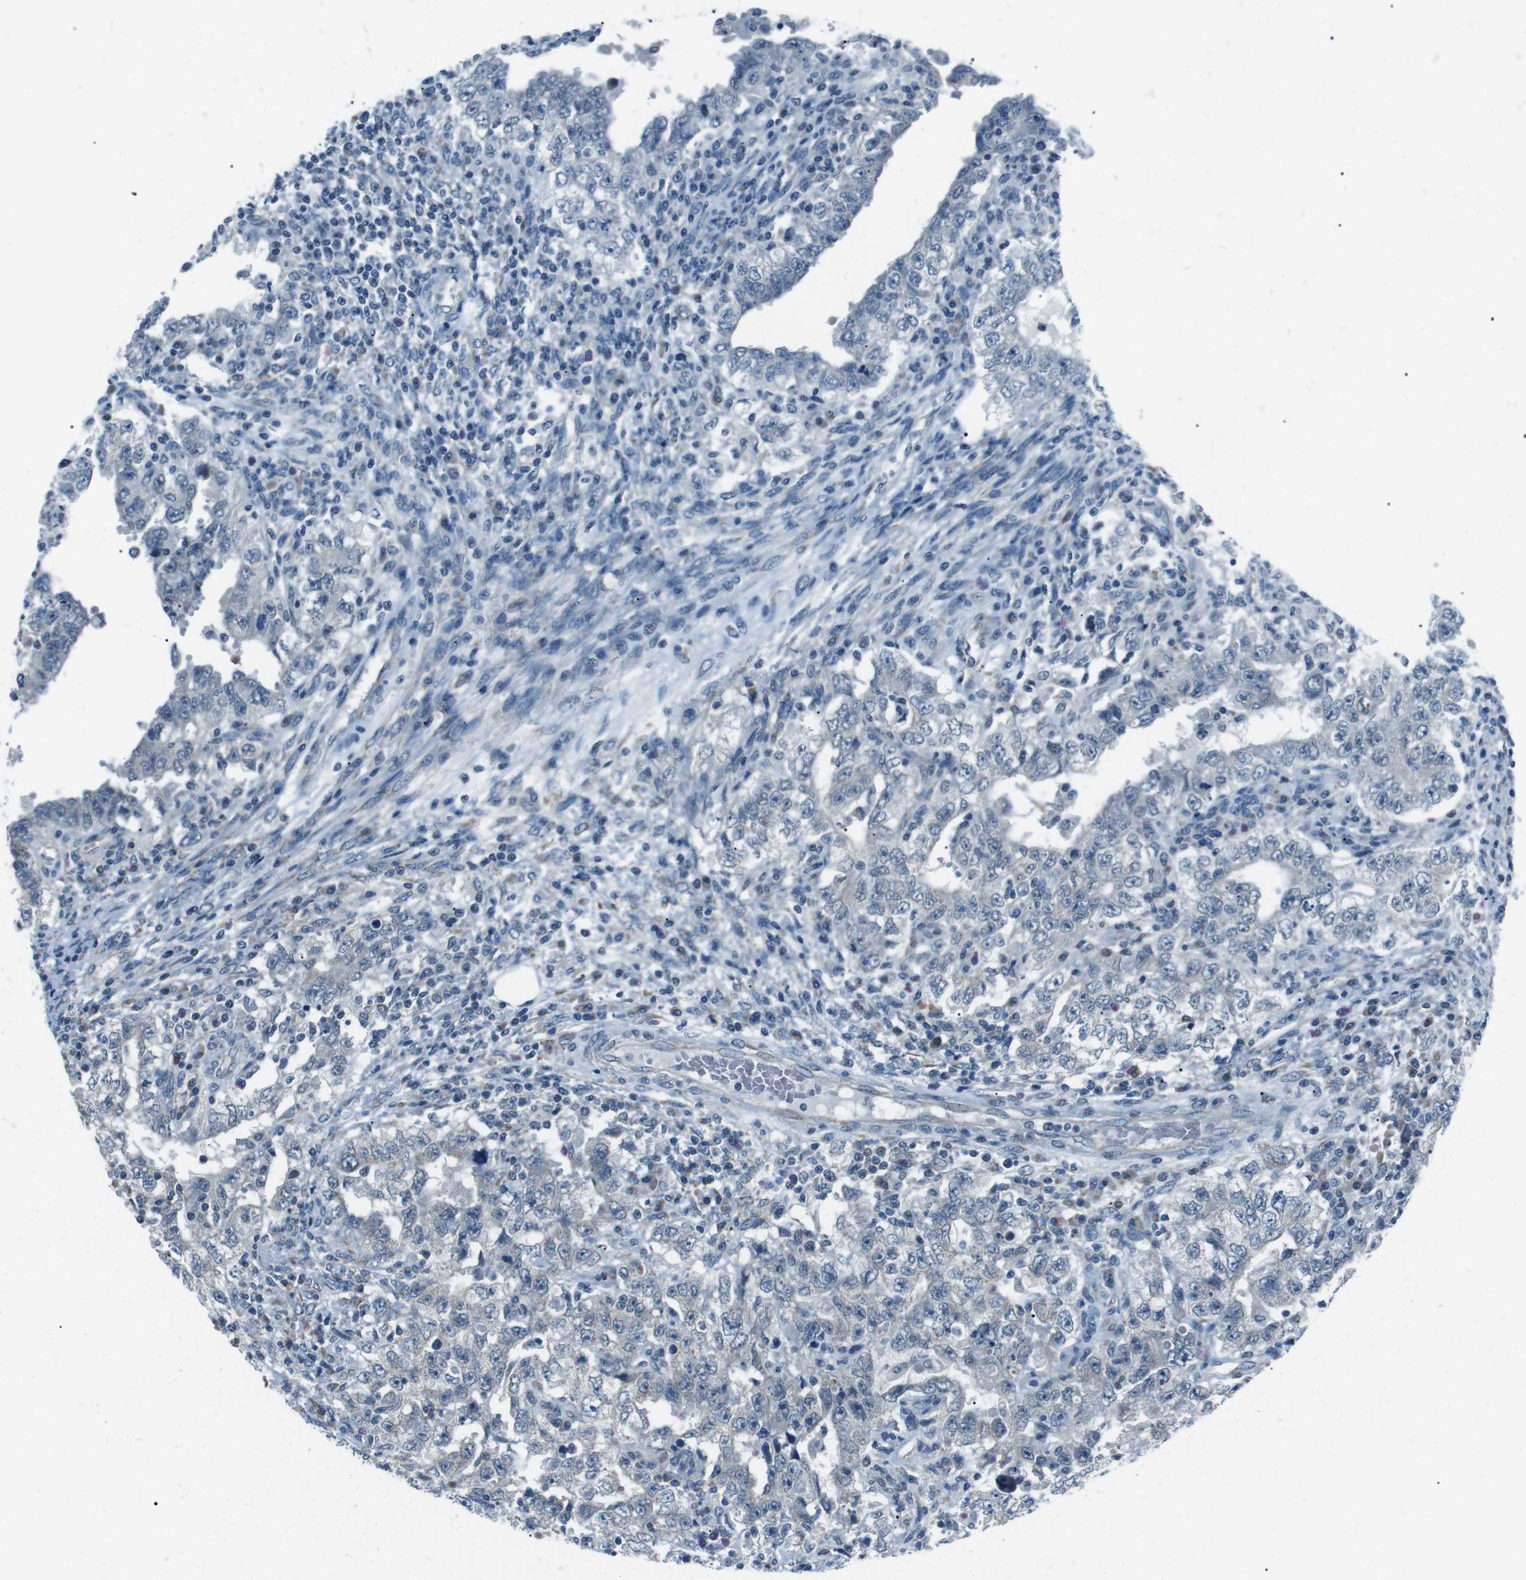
{"staining": {"intensity": "negative", "quantity": "none", "location": "none"}, "tissue": "testis cancer", "cell_type": "Tumor cells", "image_type": "cancer", "snomed": [{"axis": "morphology", "description": "Carcinoma, Embryonal, NOS"}, {"axis": "topography", "description": "Testis"}], "caption": "This image is of testis cancer (embryonal carcinoma) stained with immunohistochemistry to label a protein in brown with the nuclei are counter-stained blue. There is no positivity in tumor cells. (DAB (3,3'-diaminobenzidine) IHC visualized using brightfield microscopy, high magnification).", "gene": "SERPINB2", "patient": {"sex": "male", "age": 26}}